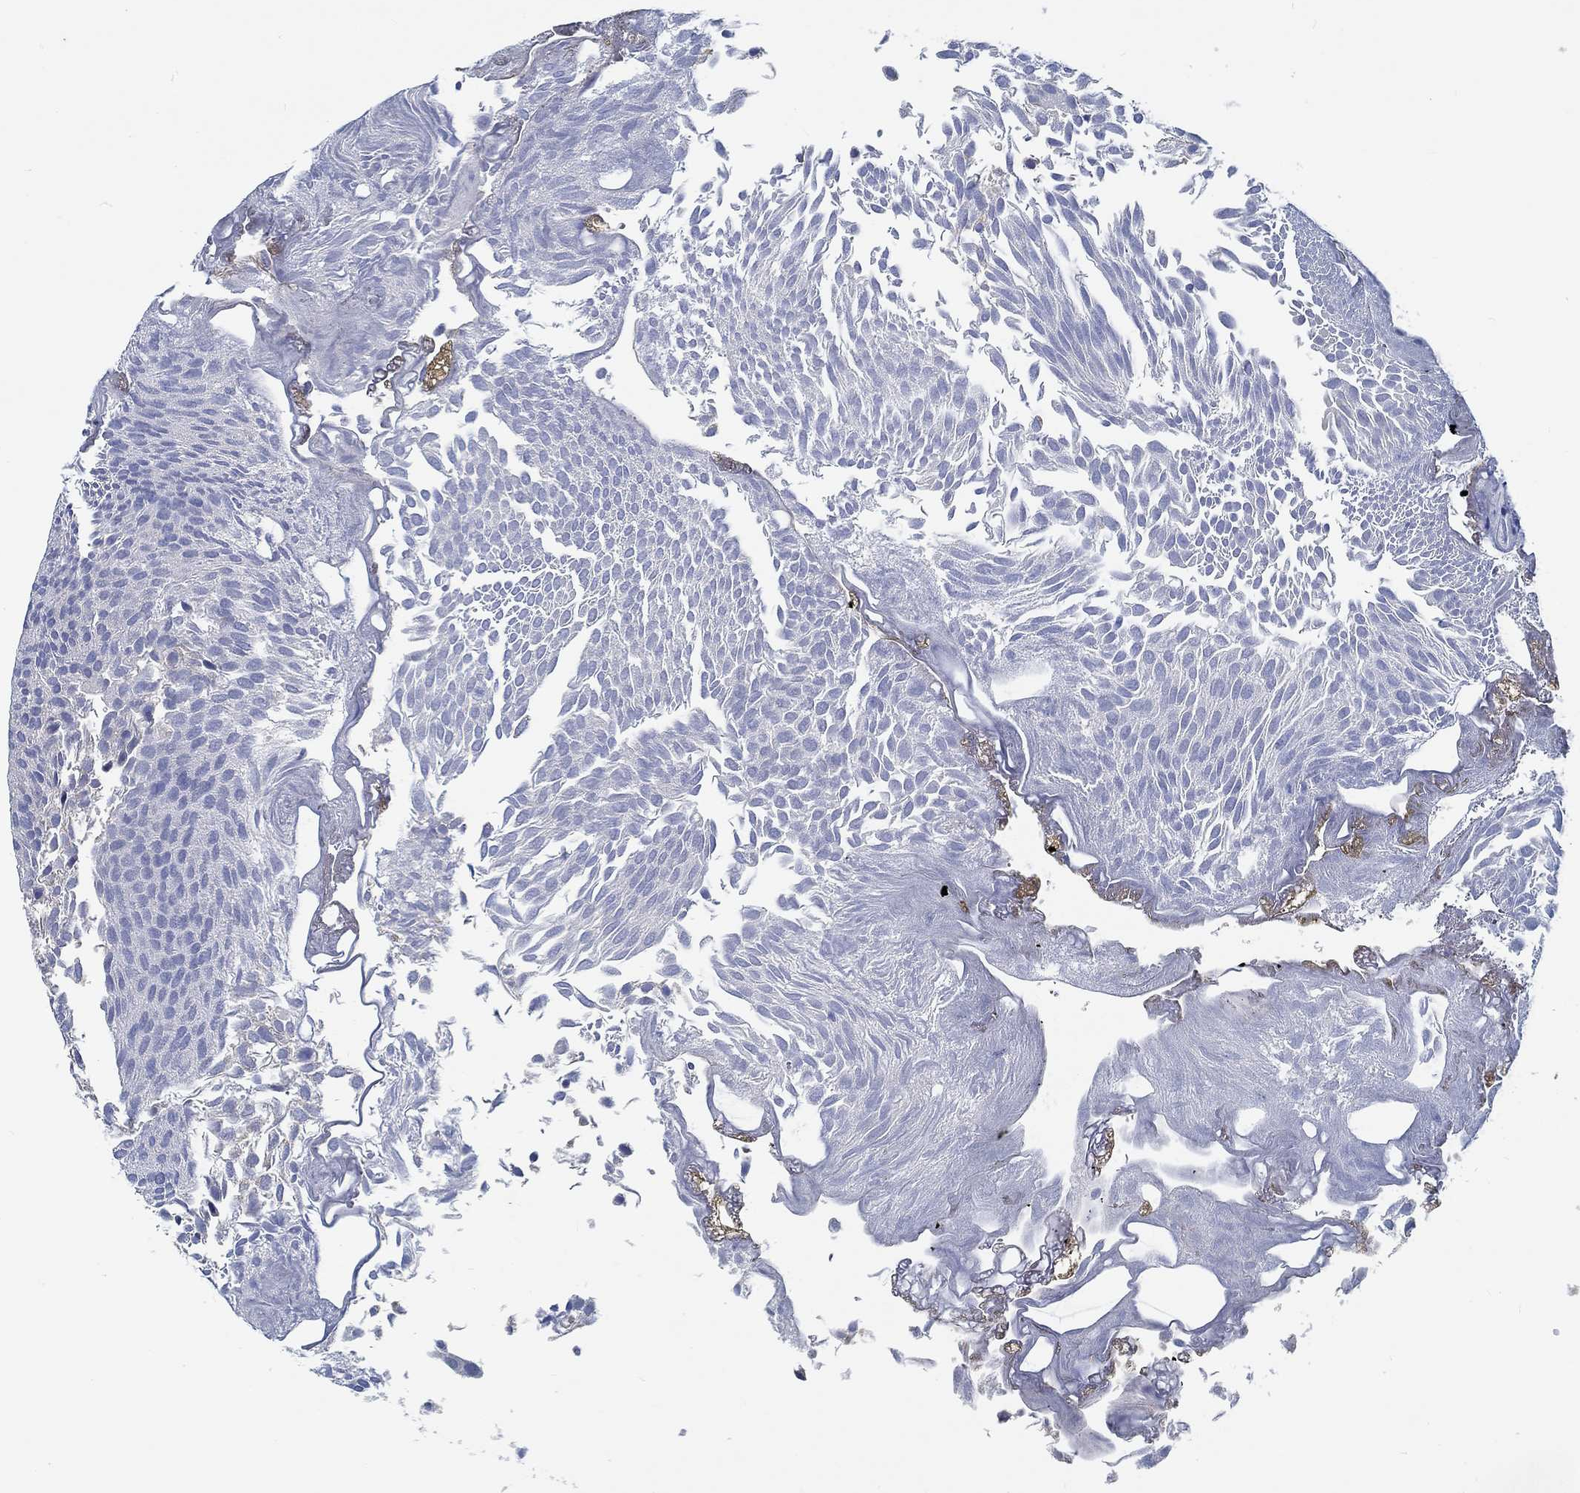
{"staining": {"intensity": "negative", "quantity": "none", "location": "none"}, "tissue": "urothelial cancer", "cell_type": "Tumor cells", "image_type": "cancer", "snomed": [{"axis": "morphology", "description": "Urothelial carcinoma, Low grade"}, {"axis": "topography", "description": "Urinary bladder"}], "caption": "This photomicrograph is of urothelial cancer stained with immunohistochemistry to label a protein in brown with the nuclei are counter-stained blue. There is no expression in tumor cells. Nuclei are stained in blue.", "gene": "MYBPC1", "patient": {"sex": "male", "age": 52}}